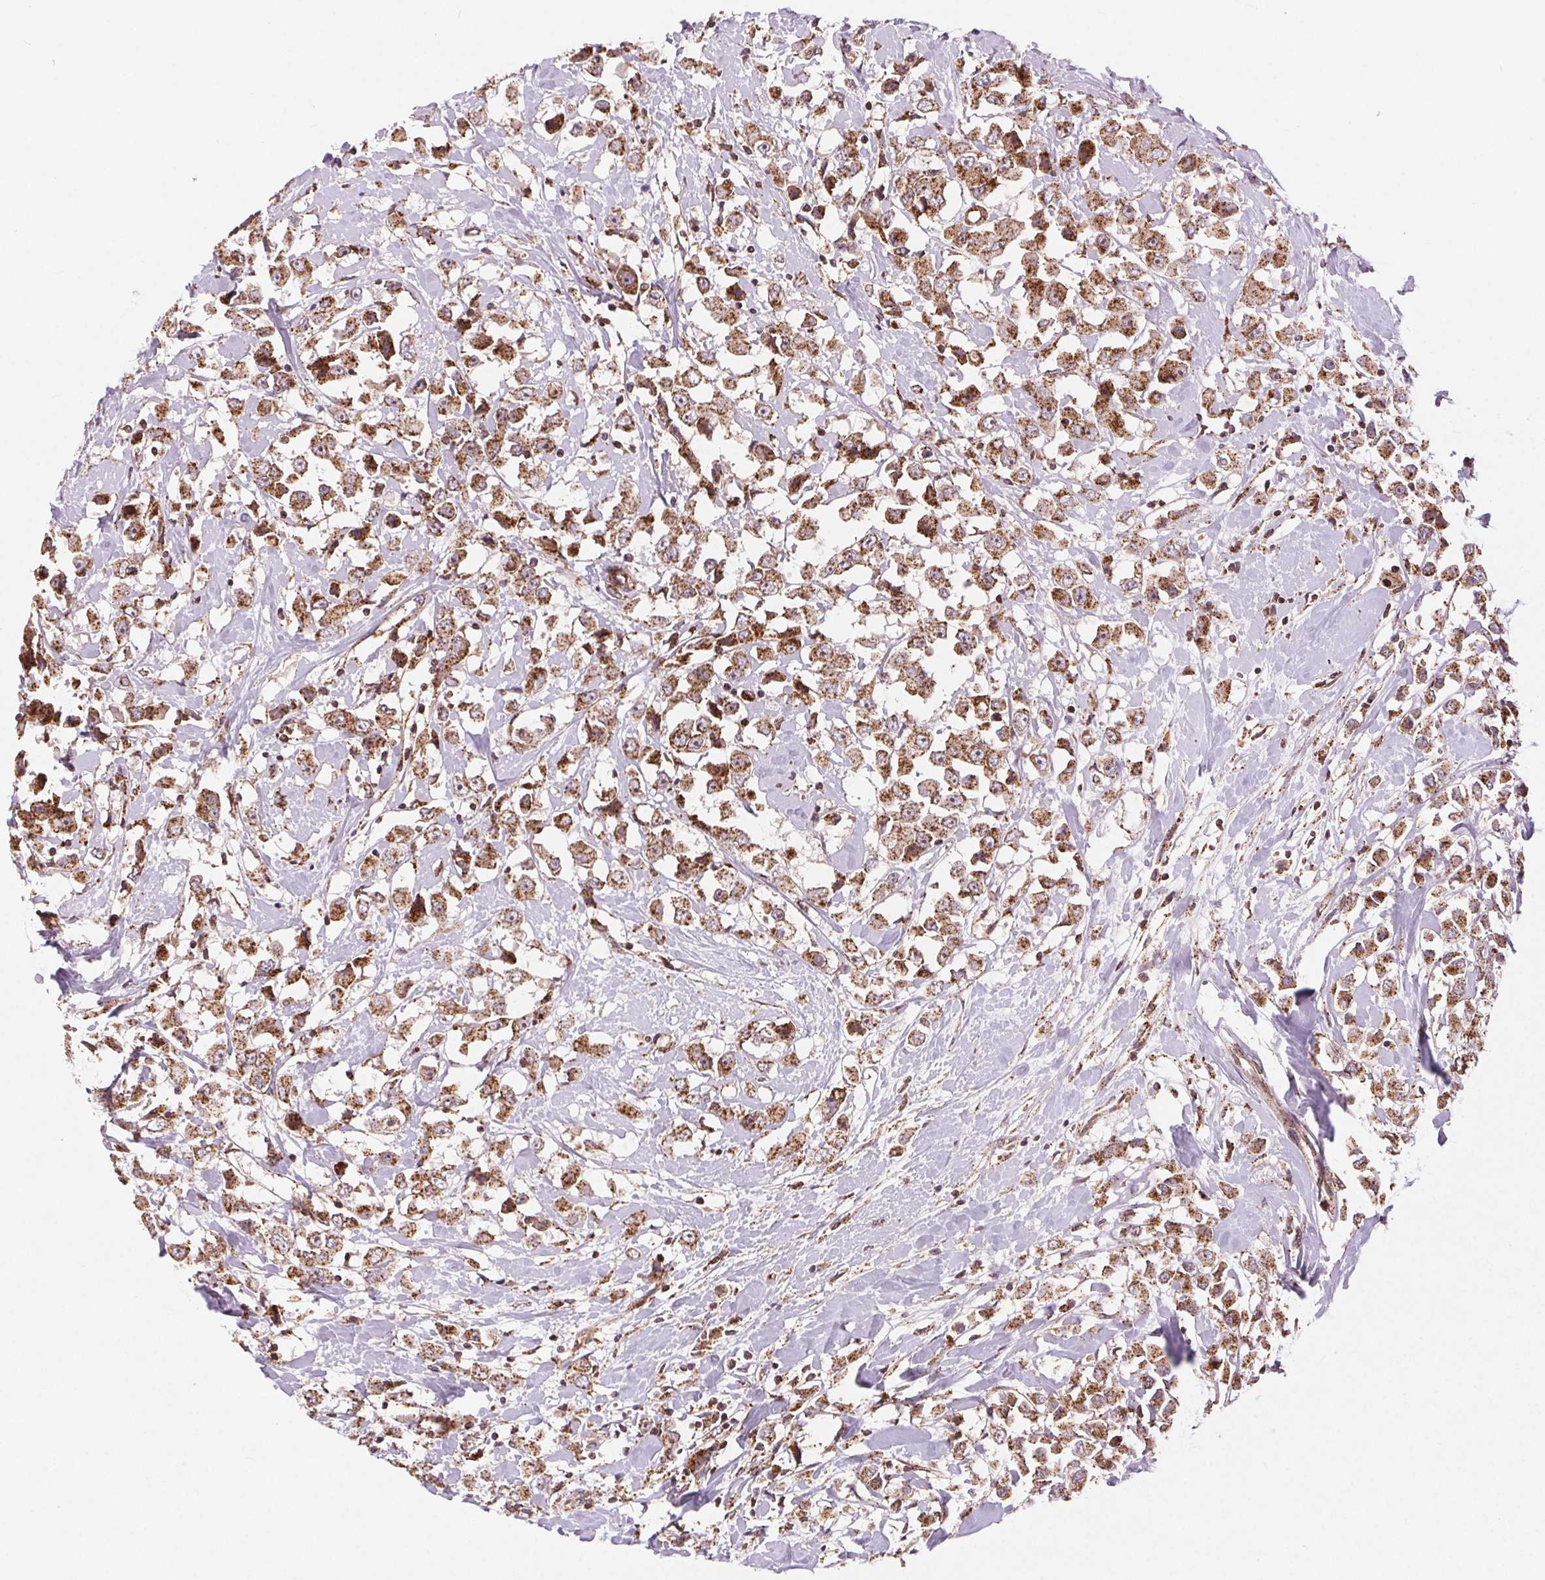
{"staining": {"intensity": "moderate", "quantity": ">75%", "location": "cytoplasmic/membranous"}, "tissue": "breast cancer", "cell_type": "Tumor cells", "image_type": "cancer", "snomed": [{"axis": "morphology", "description": "Duct carcinoma"}, {"axis": "topography", "description": "Breast"}], "caption": "High-power microscopy captured an immunohistochemistry histopathology image of breast invasive ductal carcinoma, revealing moderate cytoplasmic/membranous positivity in approximately >75% of tumor cells.", "gene": "CHMP4B", "patient": {"sex": "female", "age": 61}}